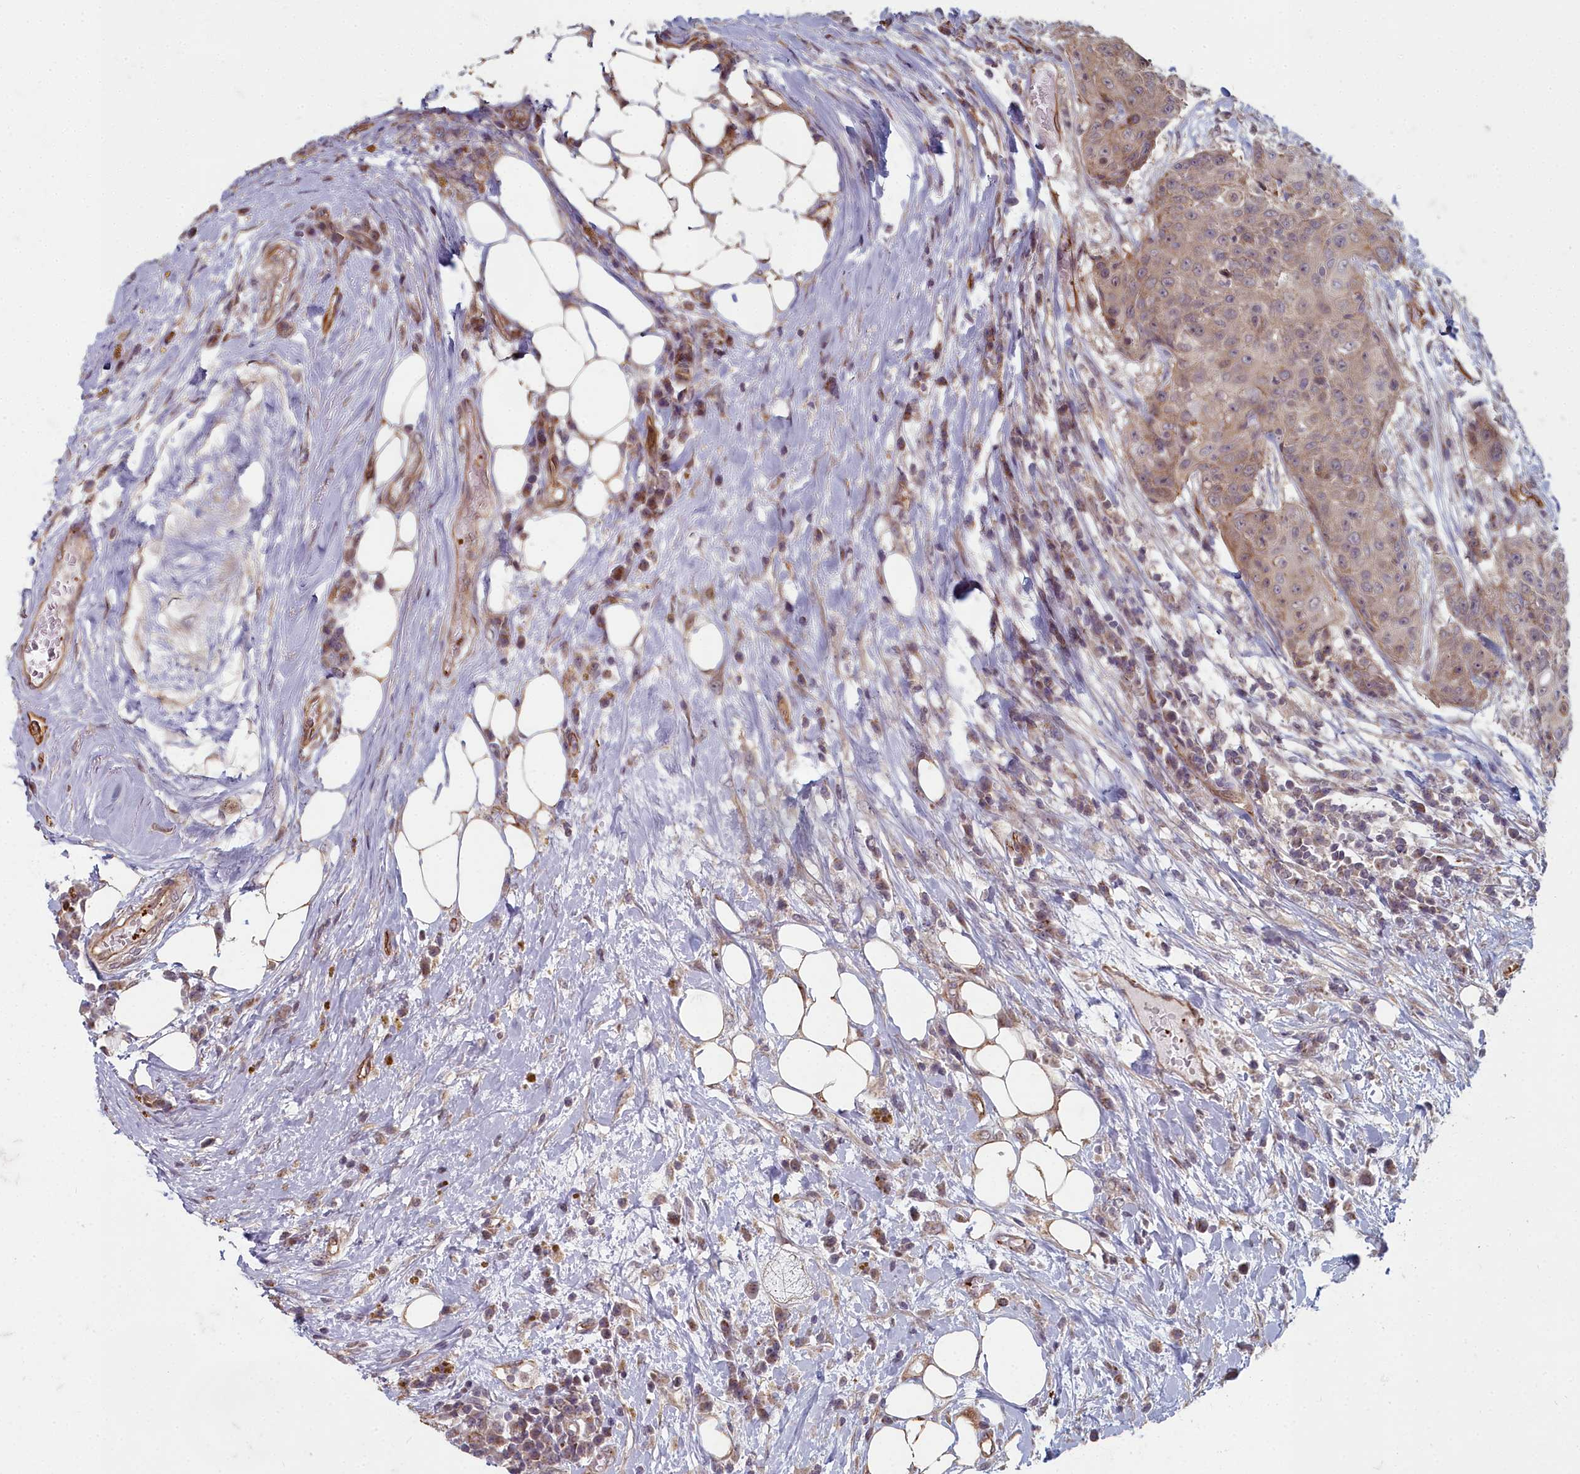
{"staining": {"intensity": "weak", "quantity": "25%-75%", "location": "cytoplasmic/membranous"}, "tissue": "urothelial cancer", "cell_type": "Tumor cells", "image_type": "cancer", "snomed": [{"axis": "morphology", "description": "Urothelial carcinoma, High grade"}, {"axis": "topography", "description": "Urinary bladder"}], "caption": "A micrograph of urothelial cancer stained for a protein shows weak cytoplasmic/membranous brown staining in tumor cells. (Brightfield microscopy of DAB IHC at high magnification).", "gene": "TSPYL4", "patient": {"sex": "female", "age": 63}}